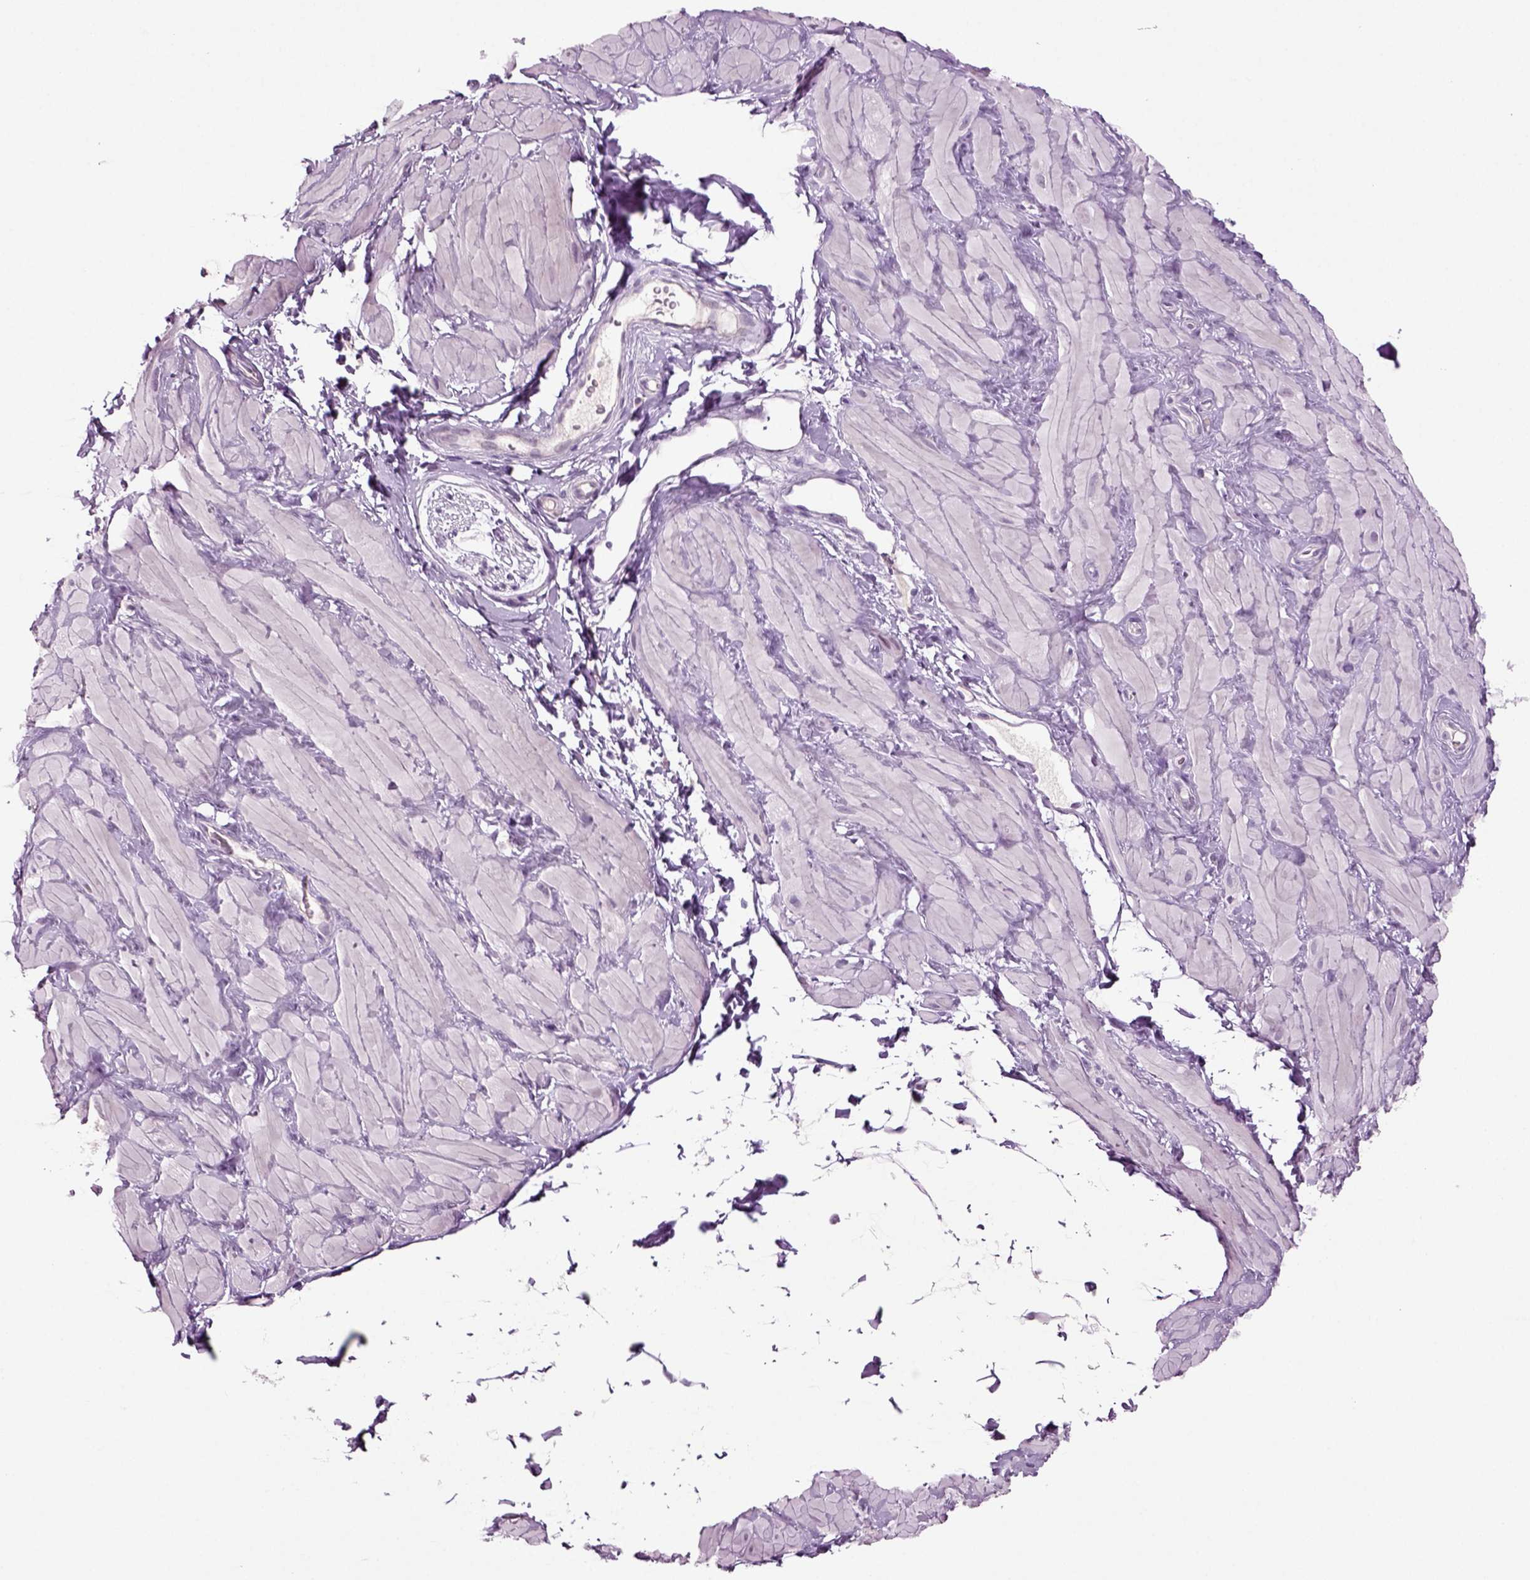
{"staining": {"intensity": "negative", "quantity": "none", "location": "none"}, "tissue": "adipose tissue", "cell_type": "Adipocytes", "image_type": "normal", "snomed": [{"axis": "morphology", "description": "Normal tissue, NOS"}, {"axis": "topography", "description": "Smooth muscle"}, {"axis": "topography", "description": "Peripheral nerve tissue"}], "caption": "DAB (3,3'-diaminobenzidine) immunohistochemical staining of unremarkable human adipose tissue exhibits no significant staining in adipocytes.", "gene": "COL9A2", "patient": {"sex": "male", "age": 22}}